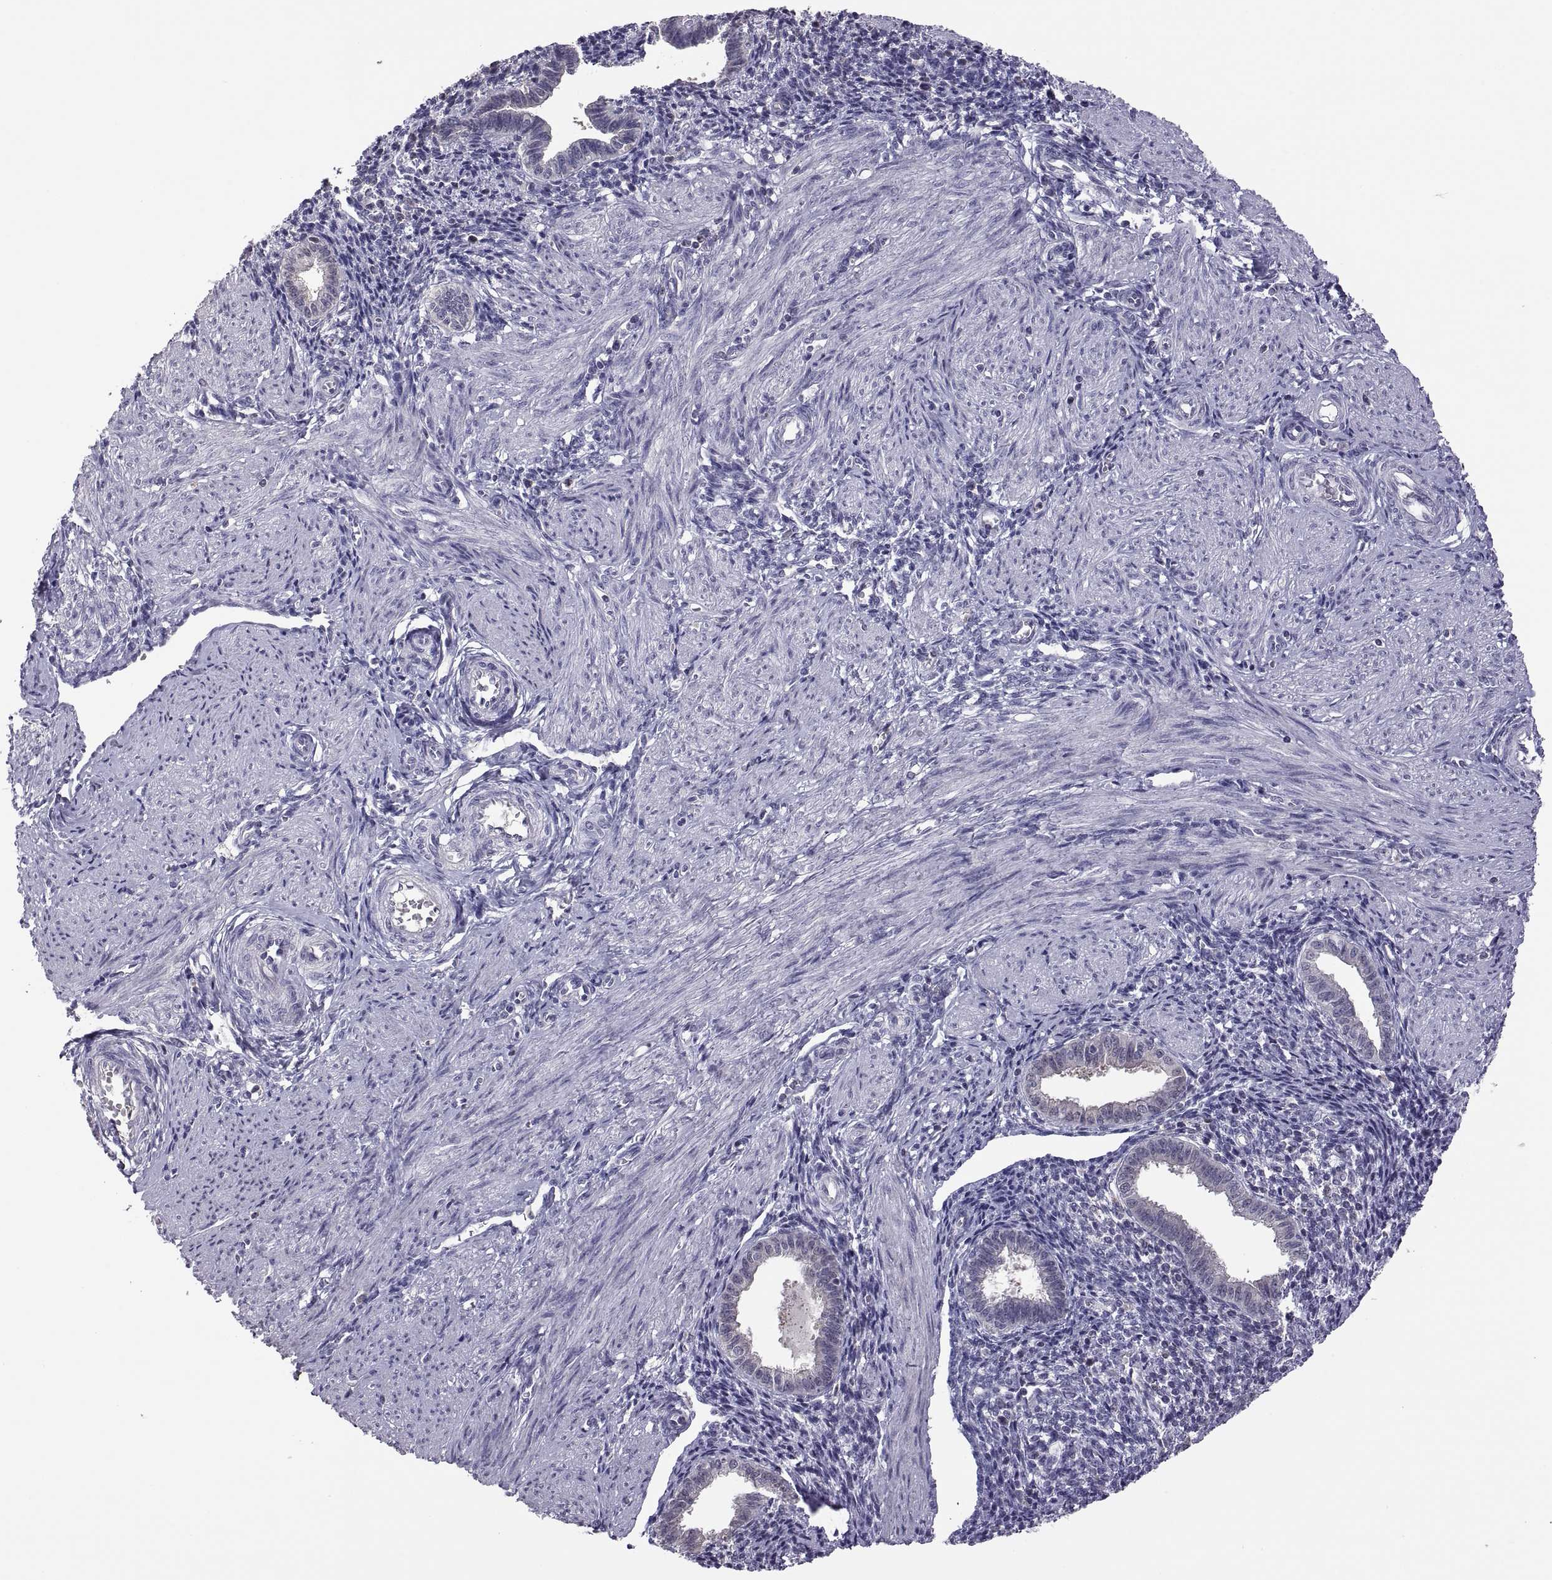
{"staining": {"intensity": "negative", "quantity": "none", "location": "none"}, "tissue": "endometrium", "cell_type": "Cells in endometrial stroma", "image_type": "normal", "snomed": [{"axis": "morphology", "description": "Normal tissue, NOS"}, {"axis": "topography", "description": "Endometrium"}], "caption": "The image exhibits no staining of cells in endometrial stroma in benign endometrium.", "gene": "FGF9", "patient": {"sex": "female", "age": 37}}